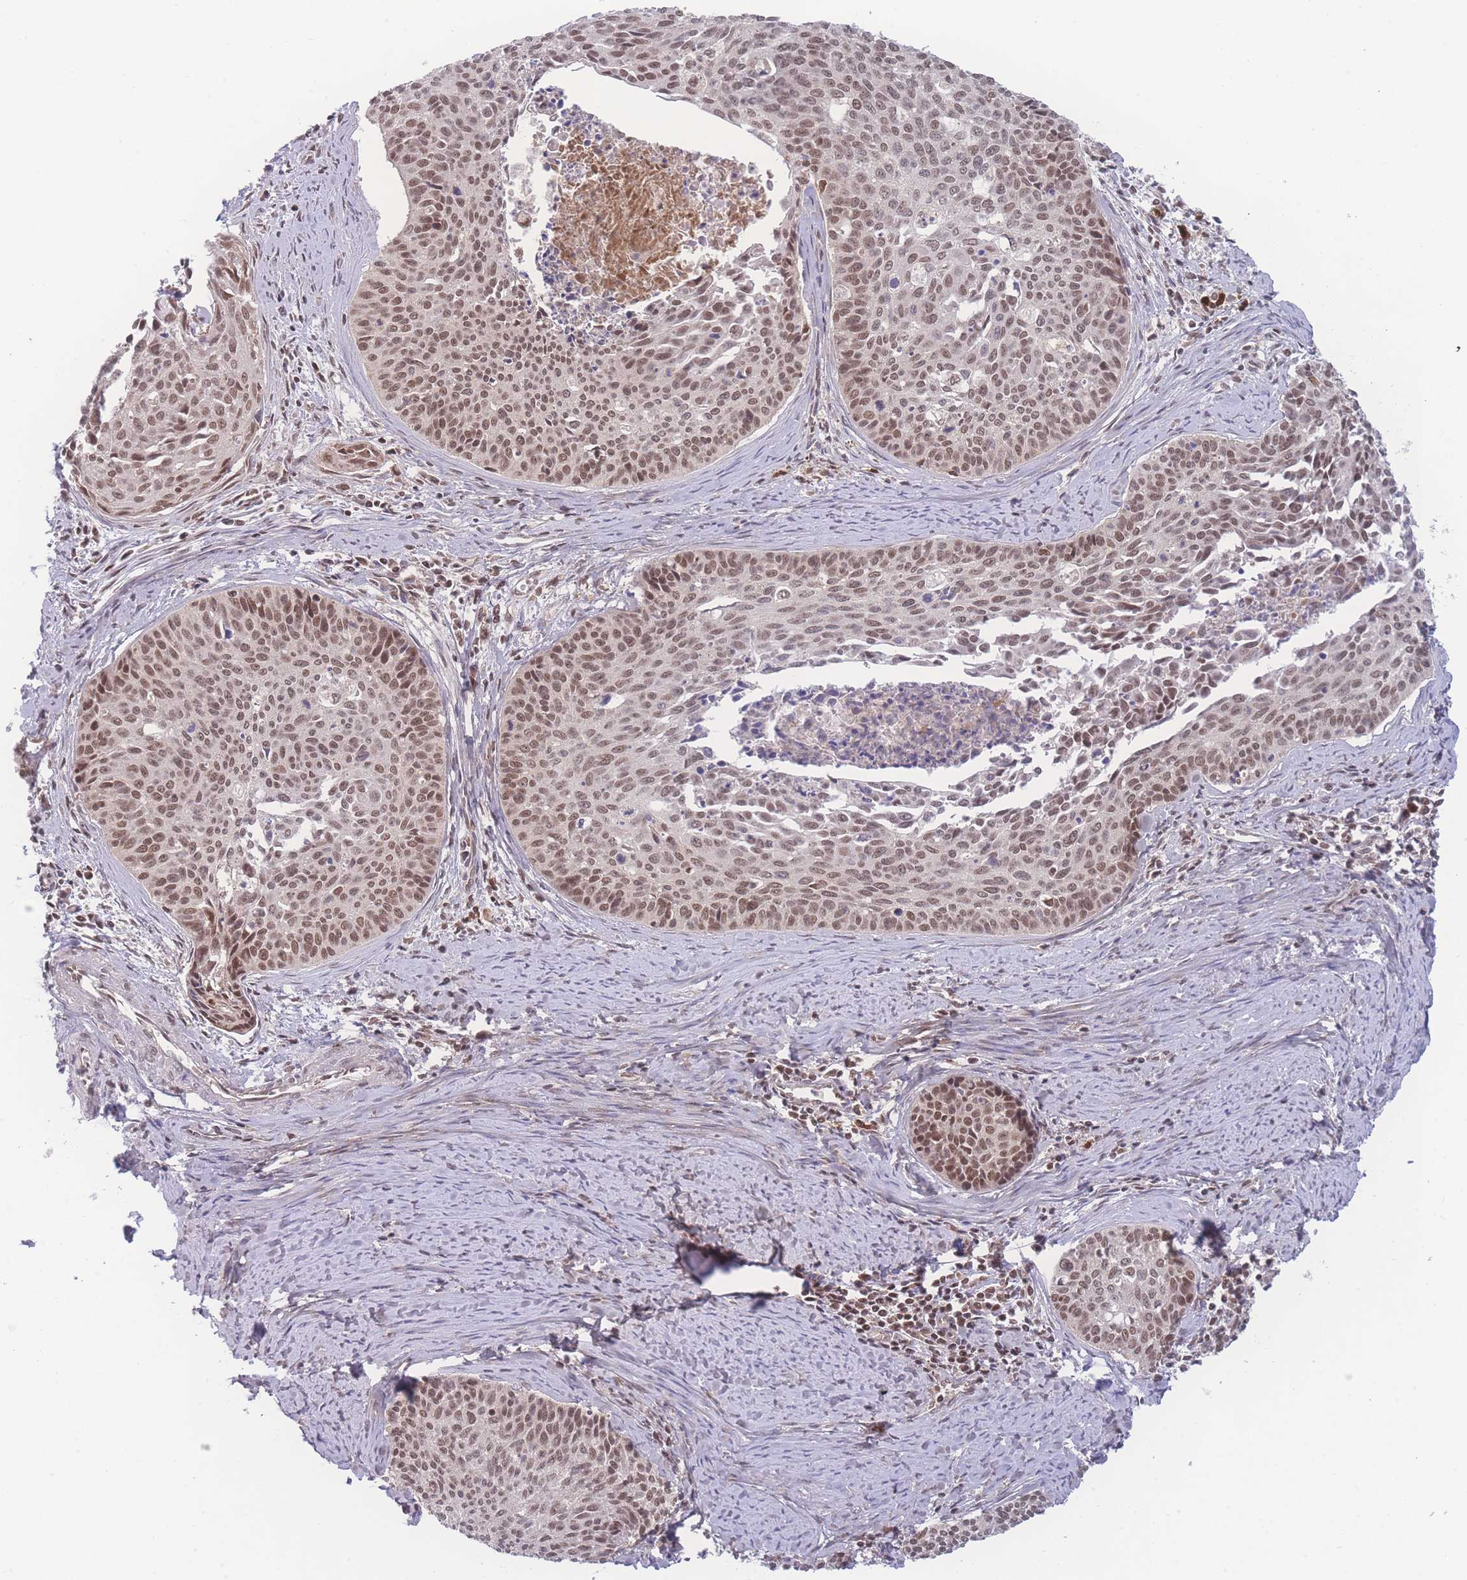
{"staining": {"intensity": "moderate", "quantity": ">75%", "location": "nuclear"}, "tissue": "cervical cancer", "cell_type": "Tumor cells", "image_type": "cancer", "snomed": [{"axis": "morphology", "description": "Squamous cell carcinoma, NOS"}, {"axis": "topography", "description": "Cervix"}], "caption": "This image exhibits immunohistochemistry staining of human cervical squamous cell carcinoma, with medium moderate nuclear positivity in approximately >75% of tumor cells.", "gene": "RAVER1", "patient": {"sex": "female", "age": 55}}